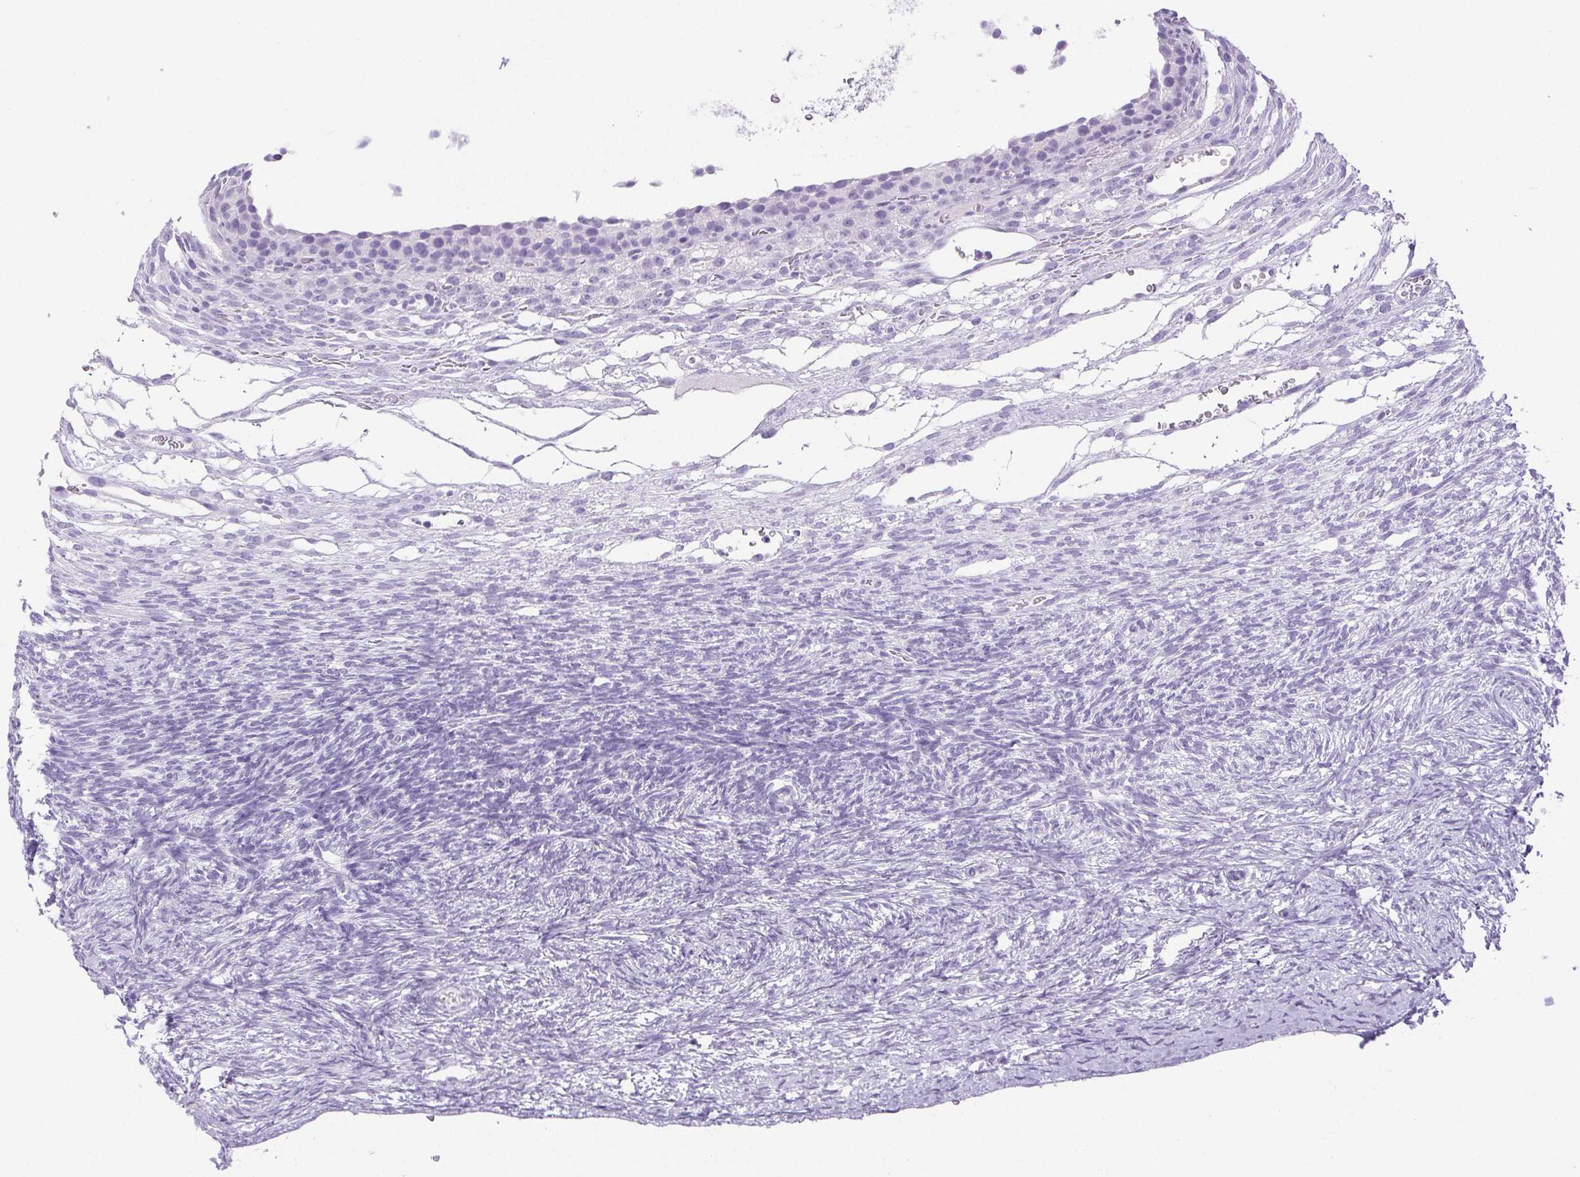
{"staining": {"intensity": "negative", "quantity": "none", "location": "none"}, "tissue": "ovary", "cell_type": "Follicle cells", "image_type": "normal", "snomed": [{"axis": "morphology", "description": "Normal tissue, NOS"}, {"axis": "topography", "description": "Ovary"}], "caption": "A high-resolution image shows immunohistochemistry staining of benign ovary, which shows no significant positivity in follicle cells. The staining is performed using DAB (3,3'-diaminobenzidine) brown chromogen with nuclei counter-stained in using hematoxylin.", "gene": "HLA", "patient": {"sex": "female", "age": 34}}